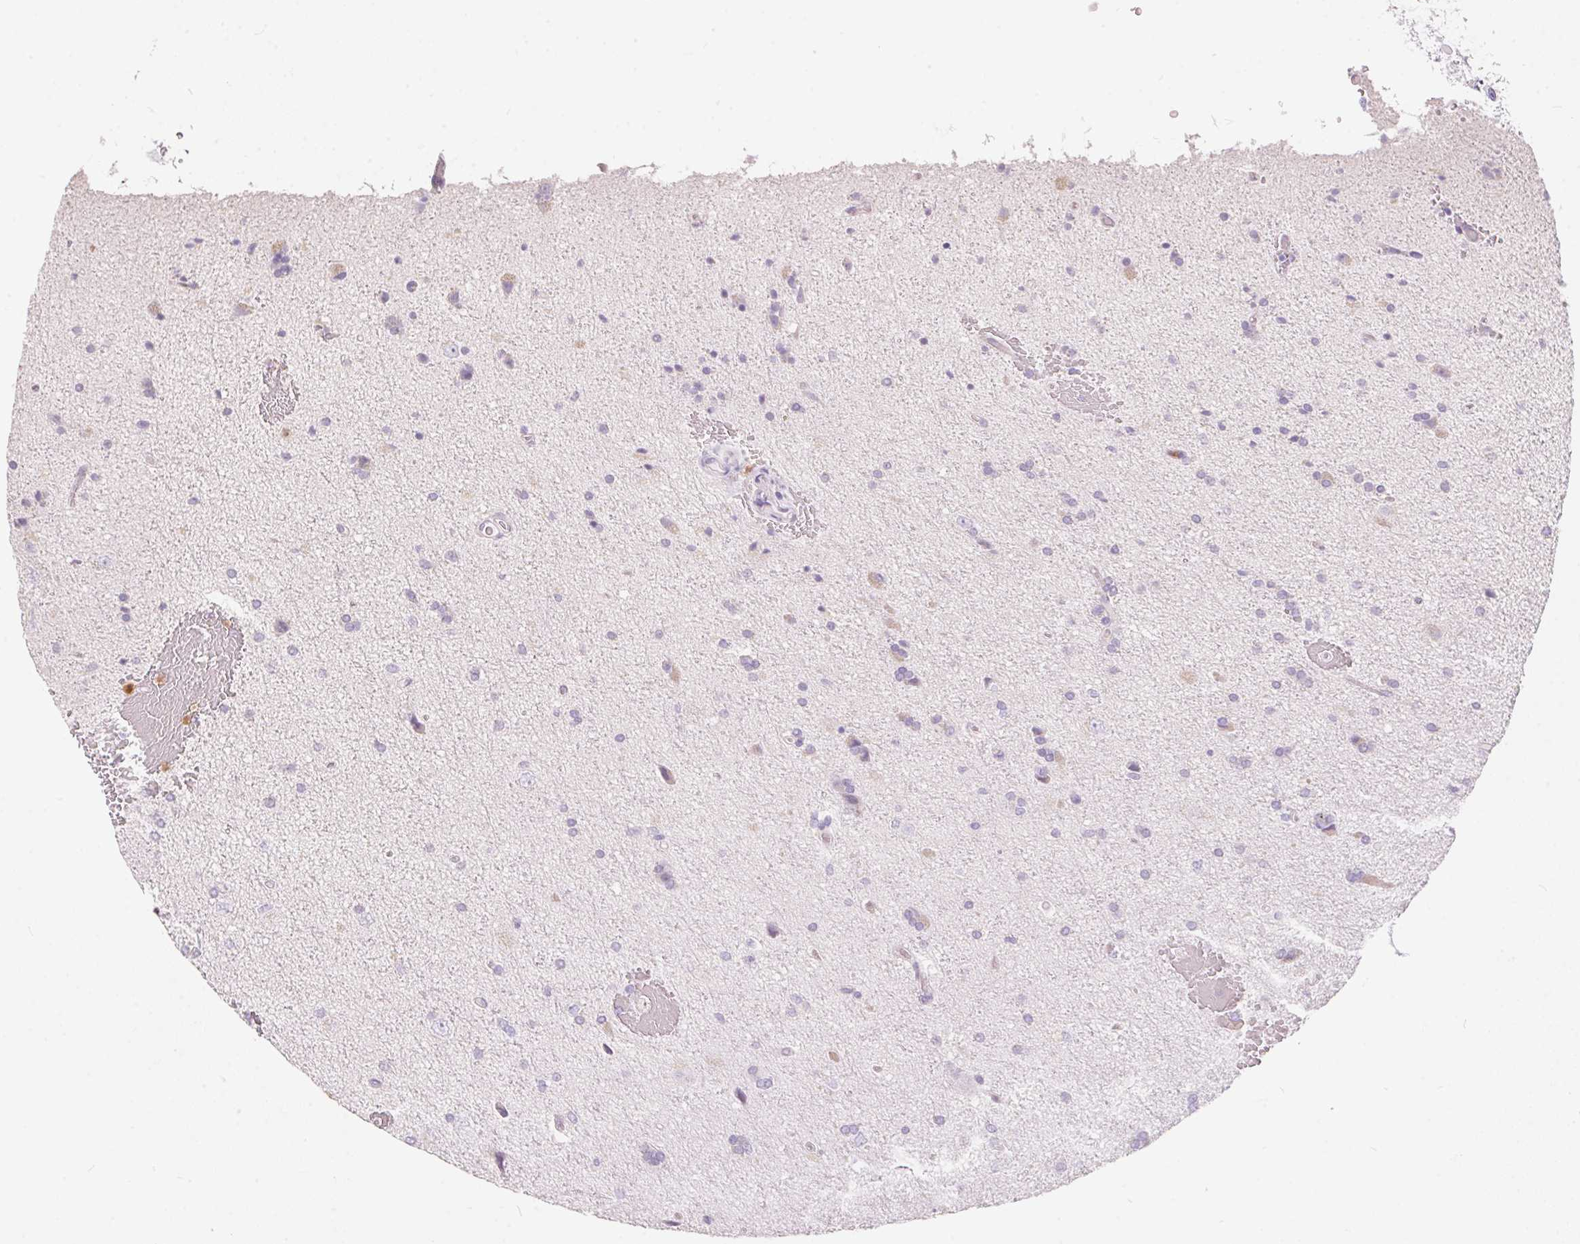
{"staining": {"intensity": "negative", "quantity": "none", "location": "none"}, "tissue": "glioma", "cell_type": "Tumor cells", "image_type": "cancer", "snomed": [{"axis": "morphology", "description": "Glioma, malignant, High grade"}, {"axis": "topography", "description": "Cerebral cortex"}], "caption": "DAB immunohistochemical staining of malignant glioma (high-grade) demonstrates no significant positivity in tumor cells.", "gene": "SERPINB1", "patient": {"sex": "male", "age": 70}}